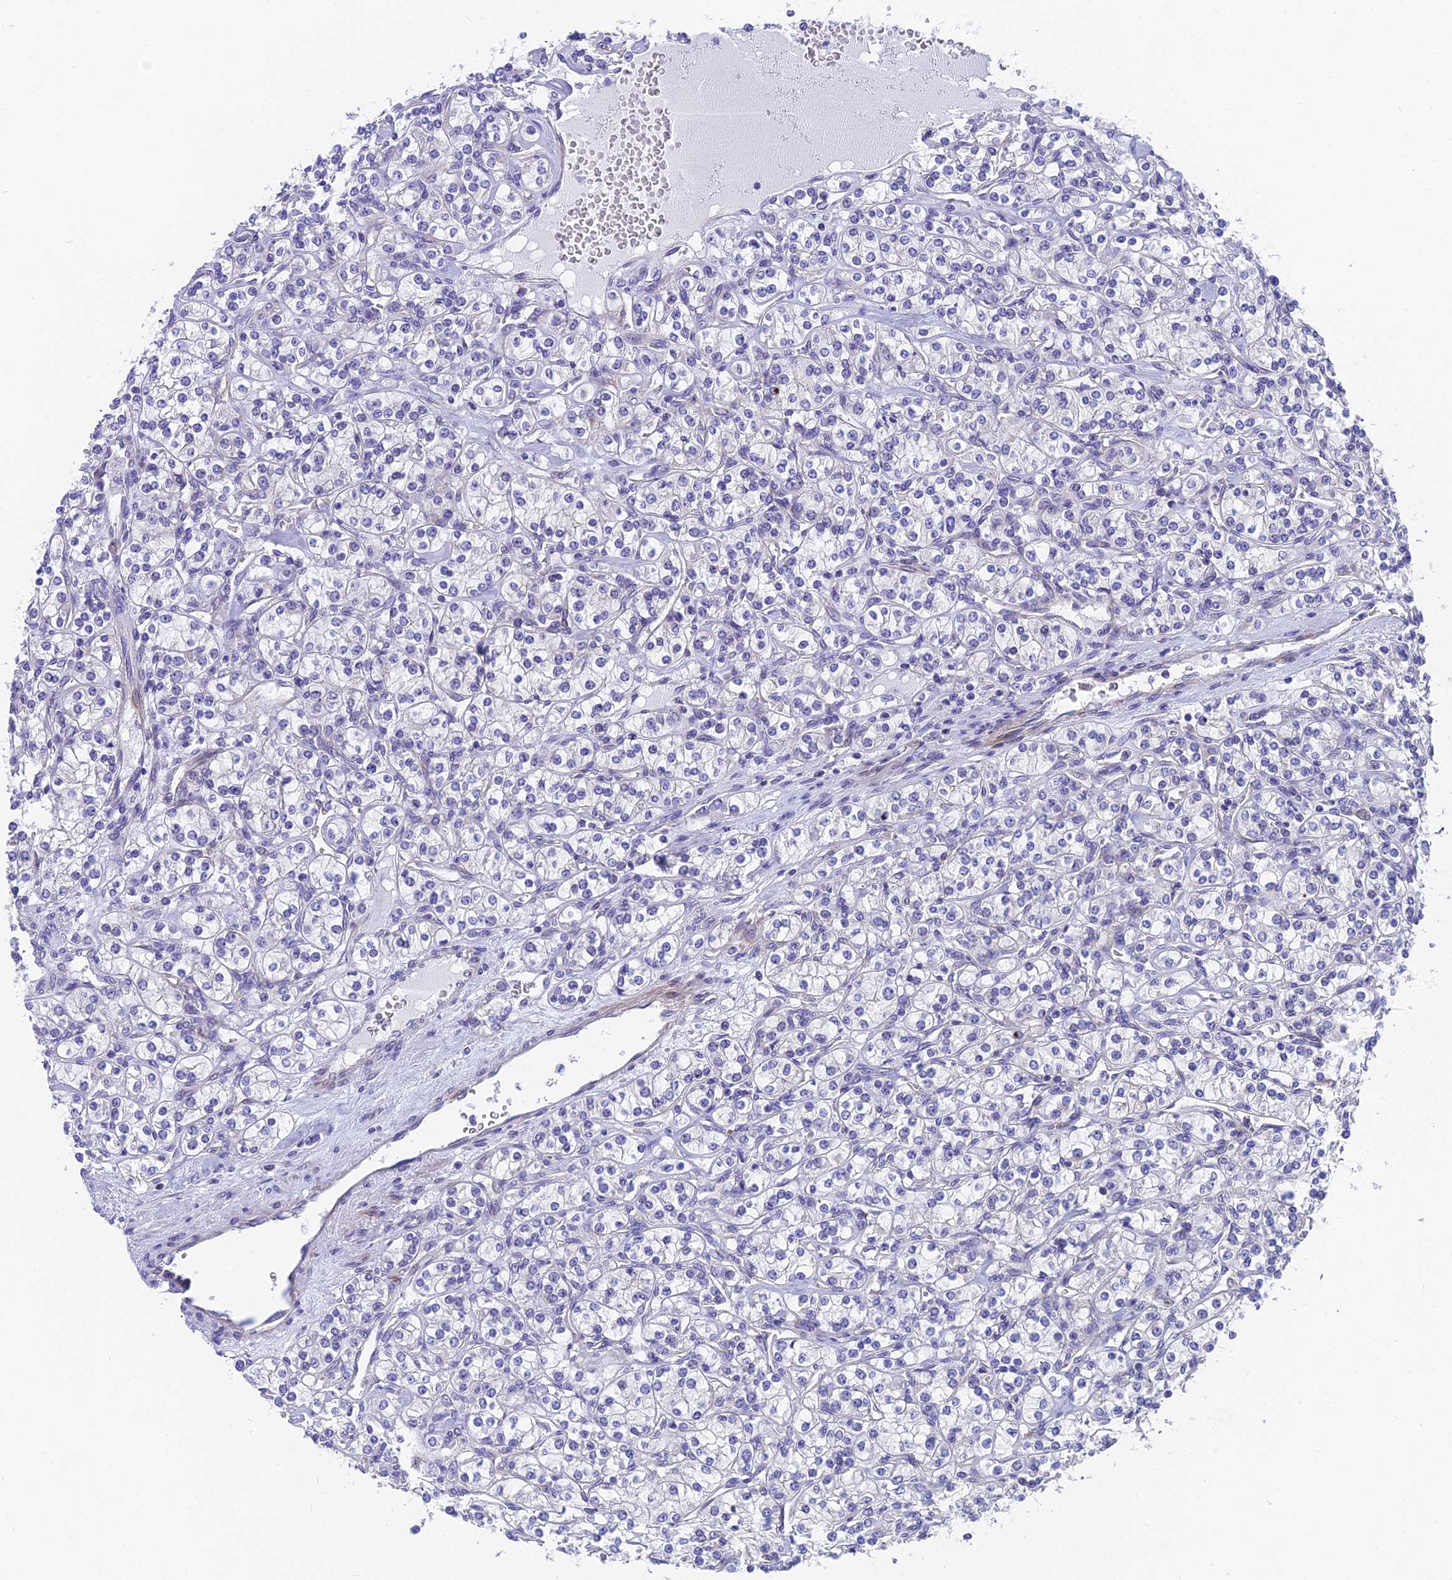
{"staining": {"intensity": "negative", "quantity": "none", "location": "none"}, "tissue": "renal cancer", "cell_type": "Tumor cells", "image_type": "cancer", "snomed": [{"axis": "morphology", "description": "Adenocarcinoma, NOS"}, {"axis": "topography", "description": "Kidney"}], "caption": "A photomicrograph of adenocarcinoma (renal) stained for a protein reveals no brown staining in tumor cells. Nuclei are stained in blue.", "gene": "MVB12A", "patient": {"sex": "male", "age": 77}}